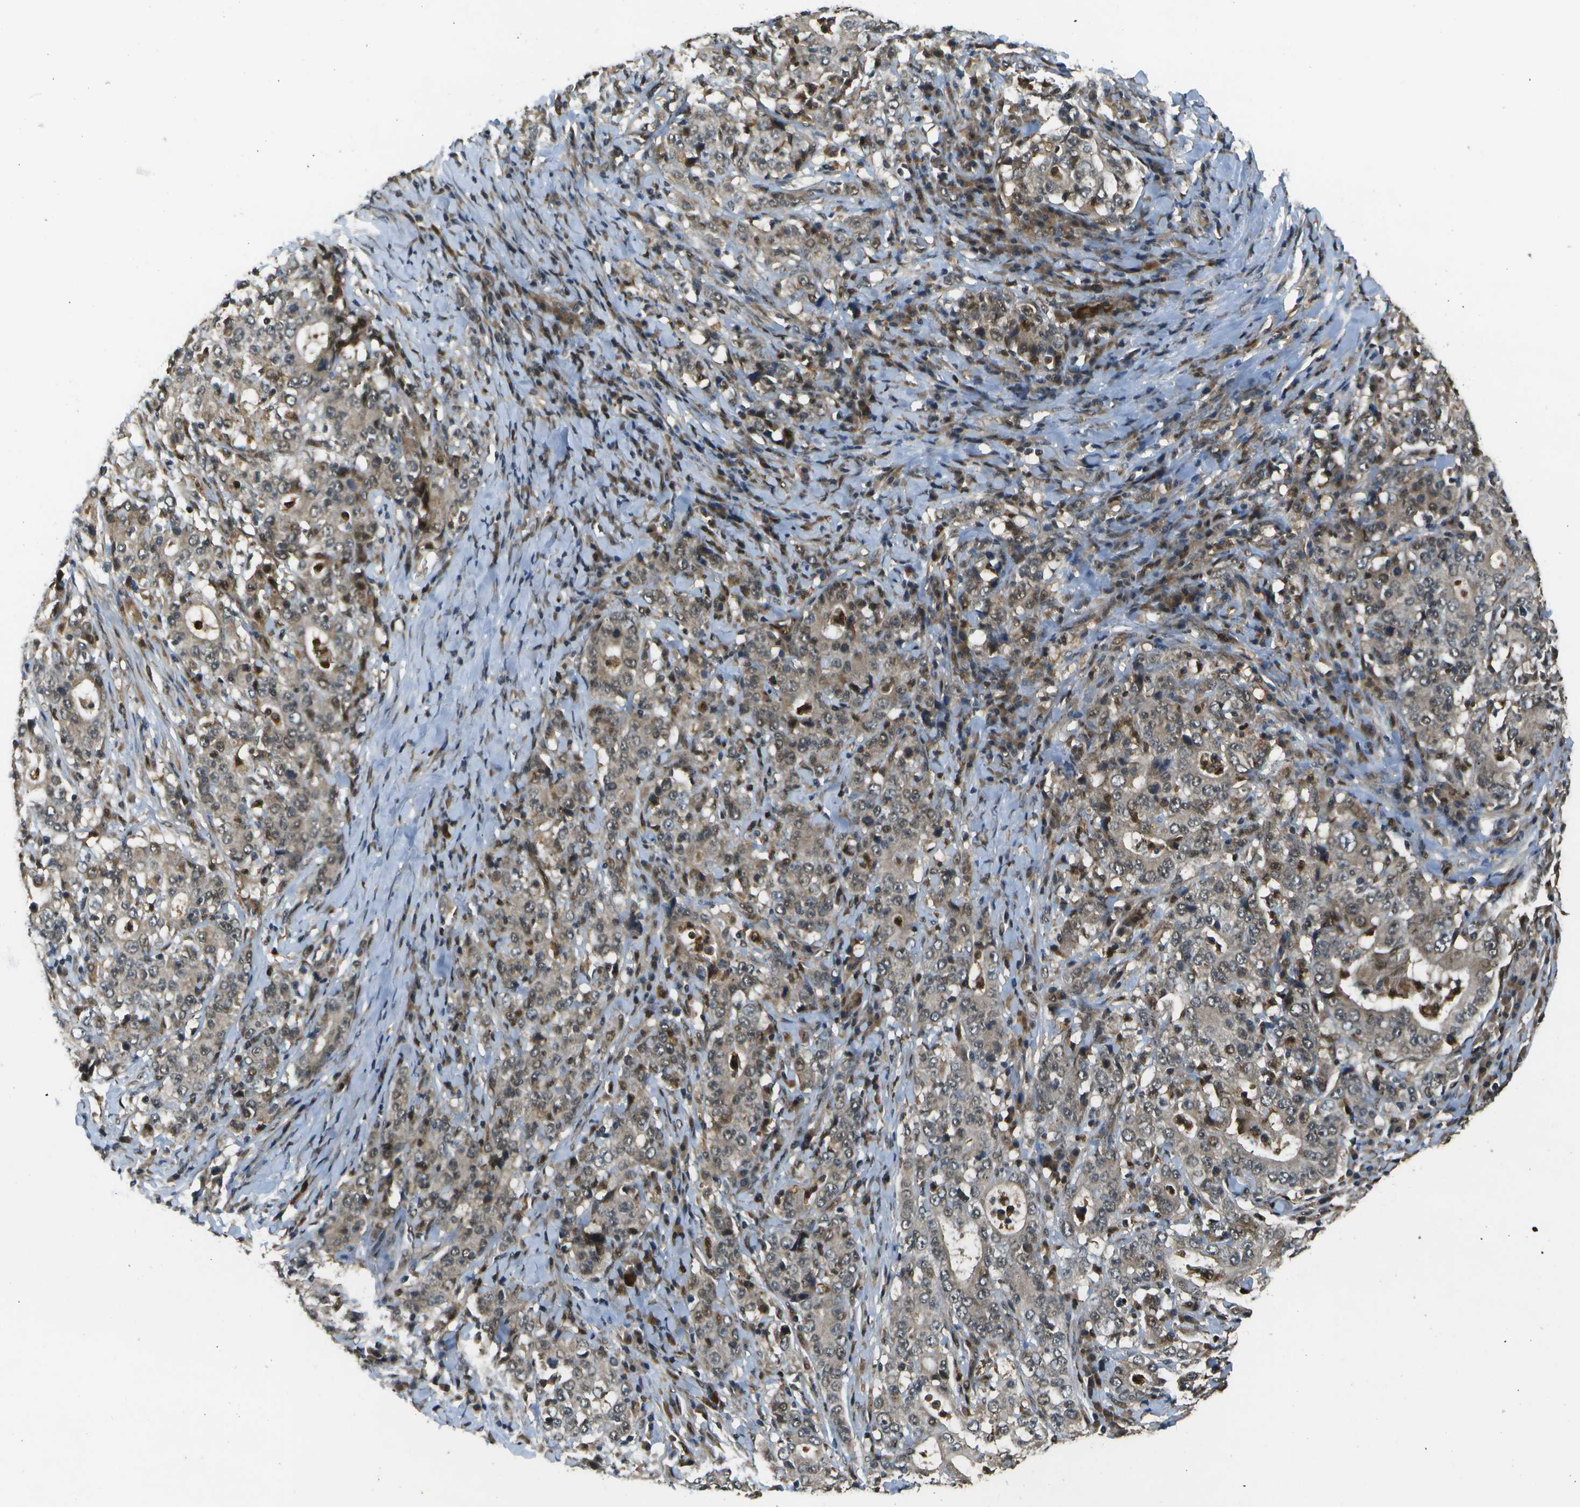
{"staining": {"intensity": "weak", "quantity": ">75%", "location": "cytoplasmic/membranous,nuclear"}, "tissue": "stomach cancer", "cell_type": "Tumor cells", "image_type": "cancer", "snomed": [{"axis": "morphology", "description": "Normal tissue, NOS"}, {"axis": "morphology", "description": "Adenocarcinoma, NOS"}, {"axis": "topography", "description": "Stomach, upper"}, {"axis": "topography", "description": "Stomach"}], "caption": "There is low levels of weak cytoplasmic/membranous and nuclear staining in tumor cells of adenocarcinoma (stomach), as demonstrated by immunohistochemical staining (brown color).", "gene": "GANC", "patient": {"sex": "male", "age": 59}}